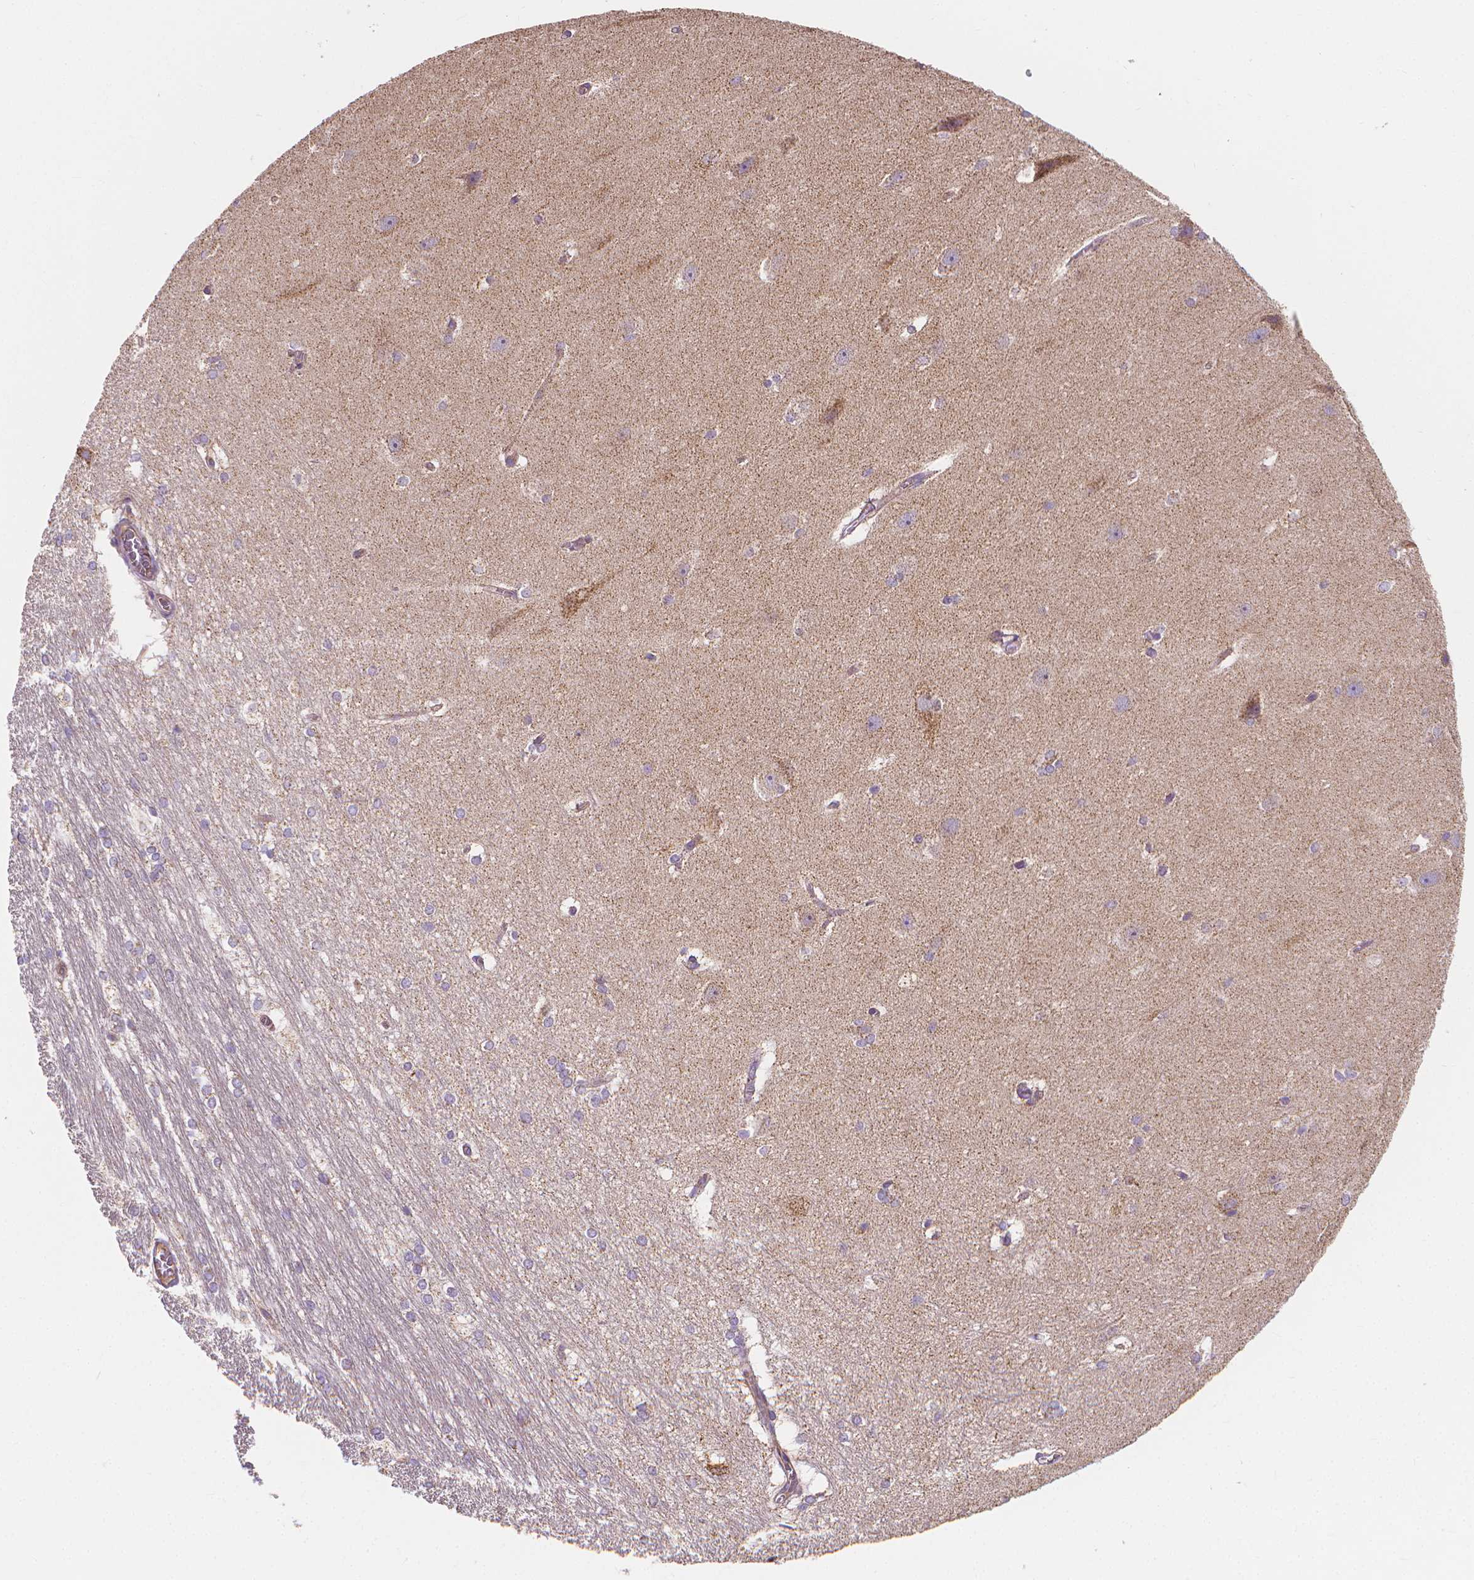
{"staining": {"intensity": "negative", "quantity": "none", "location": "none"}, "tissue": "hippocampus", "cell_type": "Glial cells", "image_type": "normal", "snomed": [{"axis": "morphology", "description": "Normal tissue, NOS"}, {"axis": "topography", "description": "Cerebral cortex"}, {"axis": "topography", "description": "Hippocampus"}], "caption": "Immunohistochemistry histopathology image of benign hippocampus: human hippocampus stained with DAB exhibits no significant protein staining in glial cells. Nuclei are stained in blue.", "gene": "SNCAIP", "patient": {"sex": "female", "age": 19}}